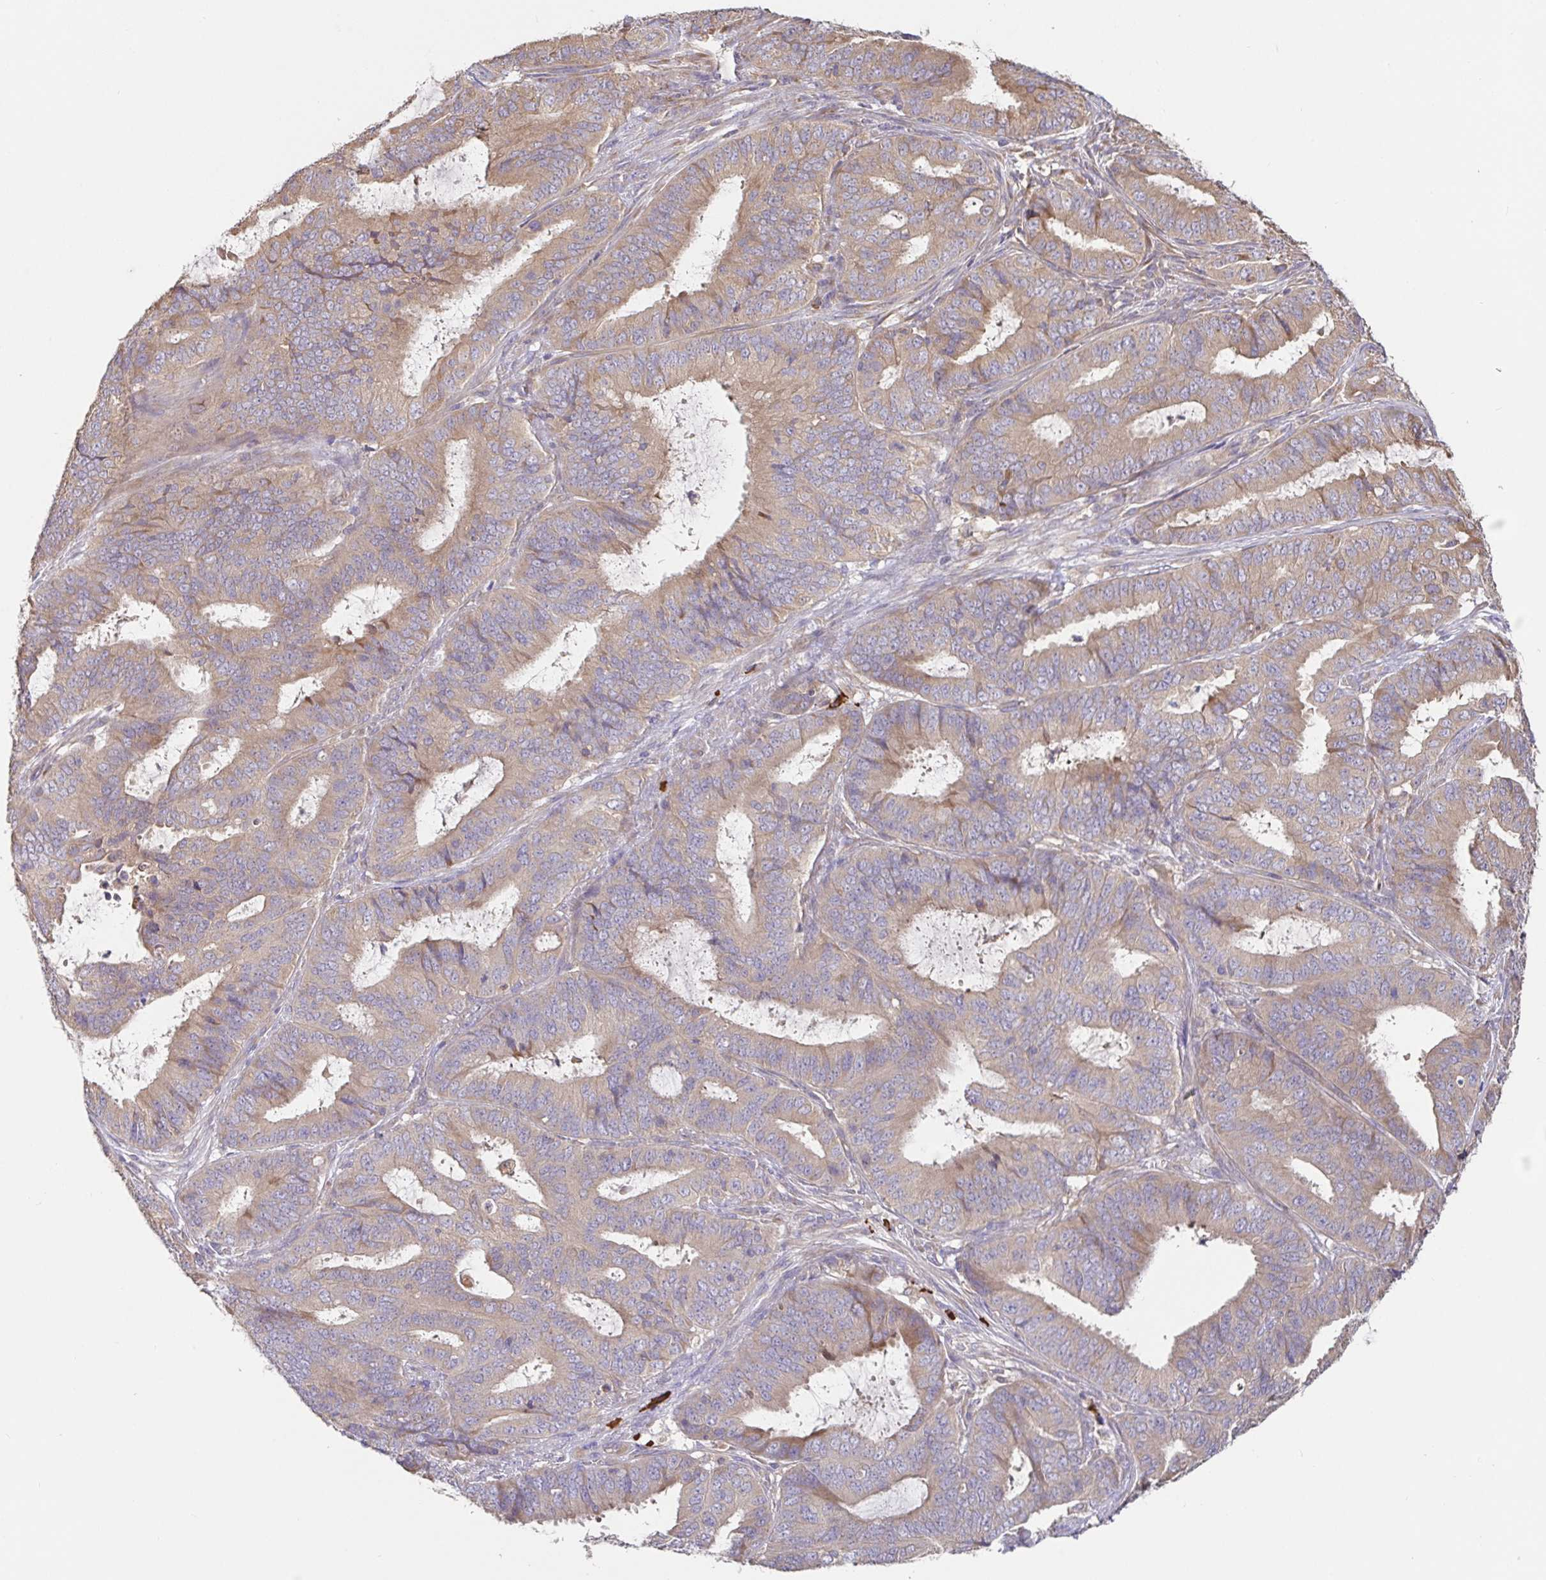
{"staining": {"intensity": "weak", "quantity": "<25%", "location": "cytoplasmic/membranous"}, "tissue": "endometrial cancer", "cell_type": "Tumor cells", "image_type": "cancer", "snomed": [{"axis": "morphology", "description": "Adenocarcinoma, NOS"}, {"axis": "topography", "description": "Endometrium"}], "caption": "Histopathology image shows no protein staining in tumor cells of endometrial cancer tissue. (DAB (3,3'-diaminobenzidine) IHC, high magnification).", "gene": "HAGH", "patient": {"sex": "female", "age": 51}}